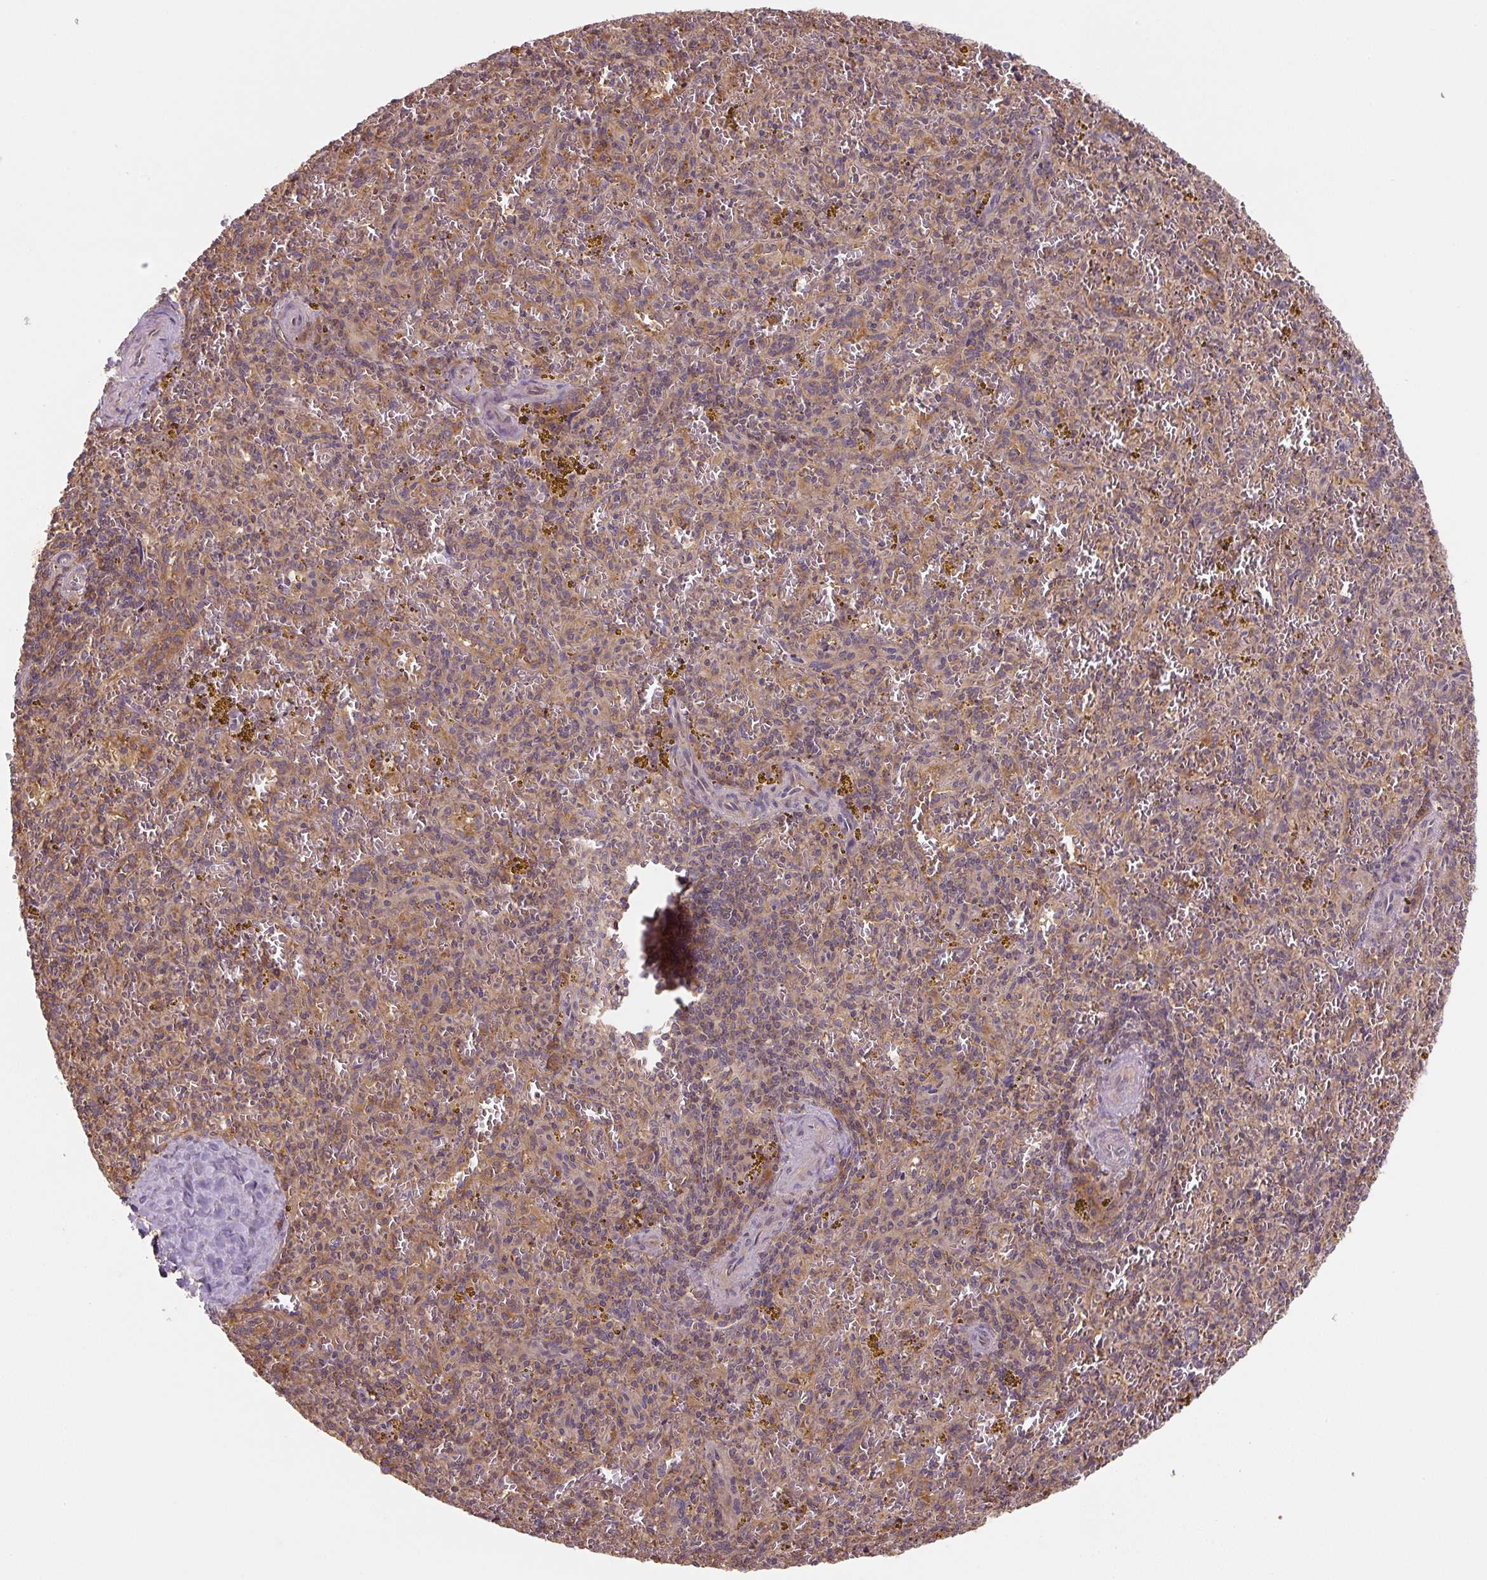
{"staining": {"intensity": "negative", "quantity": "none", "location": "none"}, "tissue": "spleen", "cell_type": "Cells in red pulp", "image_type": "normal", "snomed": [{"axis": "morphology", "description": "Normal tissue, NOS"}, {"axis": "topography", "description": "Spleen"}], "caption": "There is no significant staining in cells in red pulp of spleen. (Stains: DAB immunohistochemistry with hematoxylin counter stain, Microscopy: brightfield microscopy at high magnification).", "gene": "C2orf73", "patient": {"sex": "male", "age": 57}}